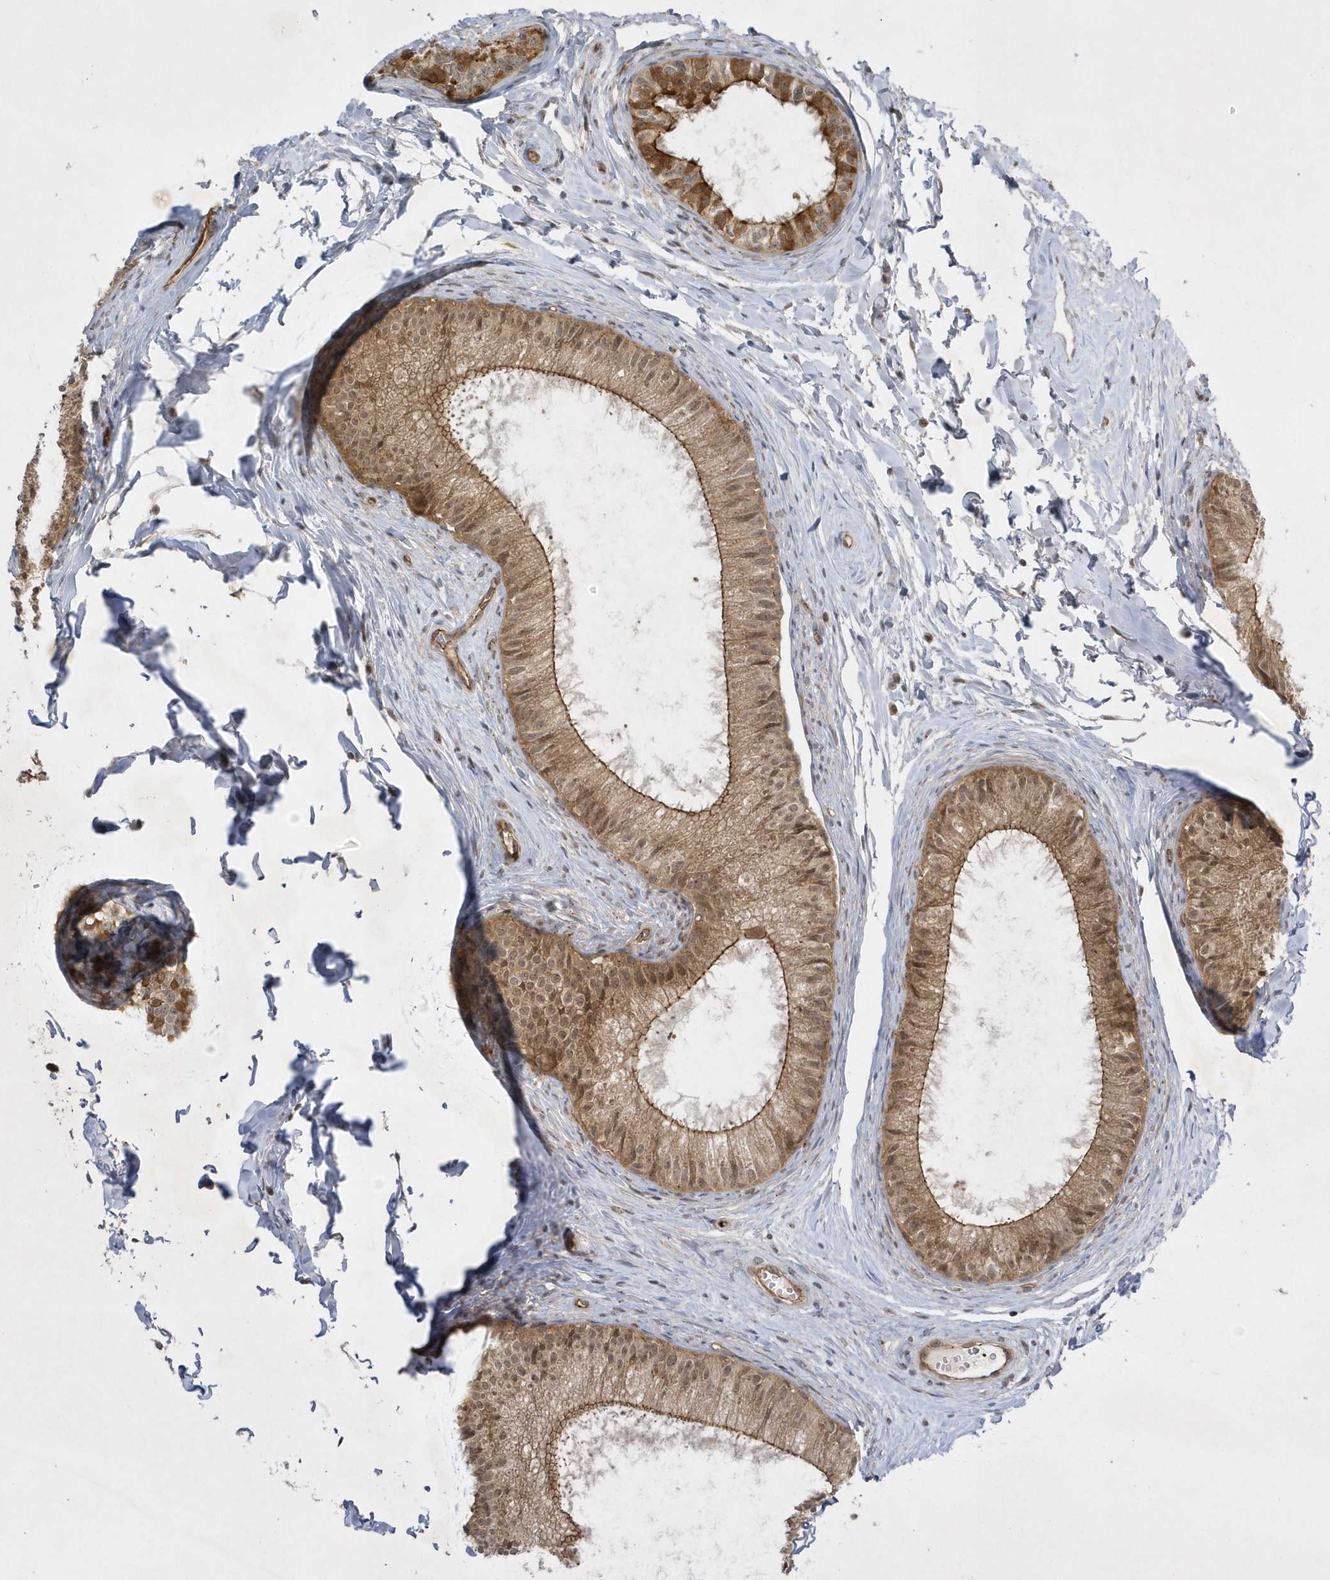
{"staining": {"intensity": "moderate", "quantity": ">75%", "location": "cytoplasmic/membranous,nuclear"}, "tissue": "epididymis", "cell_type": "Glandular cells", "image_type": "normal", "snomed": [{"axis": "morphology", "description": "Normal tissue, NOS"}, {"axis": "topography", "description": "Epididymis"}], "caption": "A micrograph of human epididymis stained for a protein reveals moderate cytoplasmic/membranous,nuclear brown staining in glandular cells. (IHC, brightfield microscopy, high magnification).", "gene": "NAF1", "patient": {"sex": "male", "age": 34}}